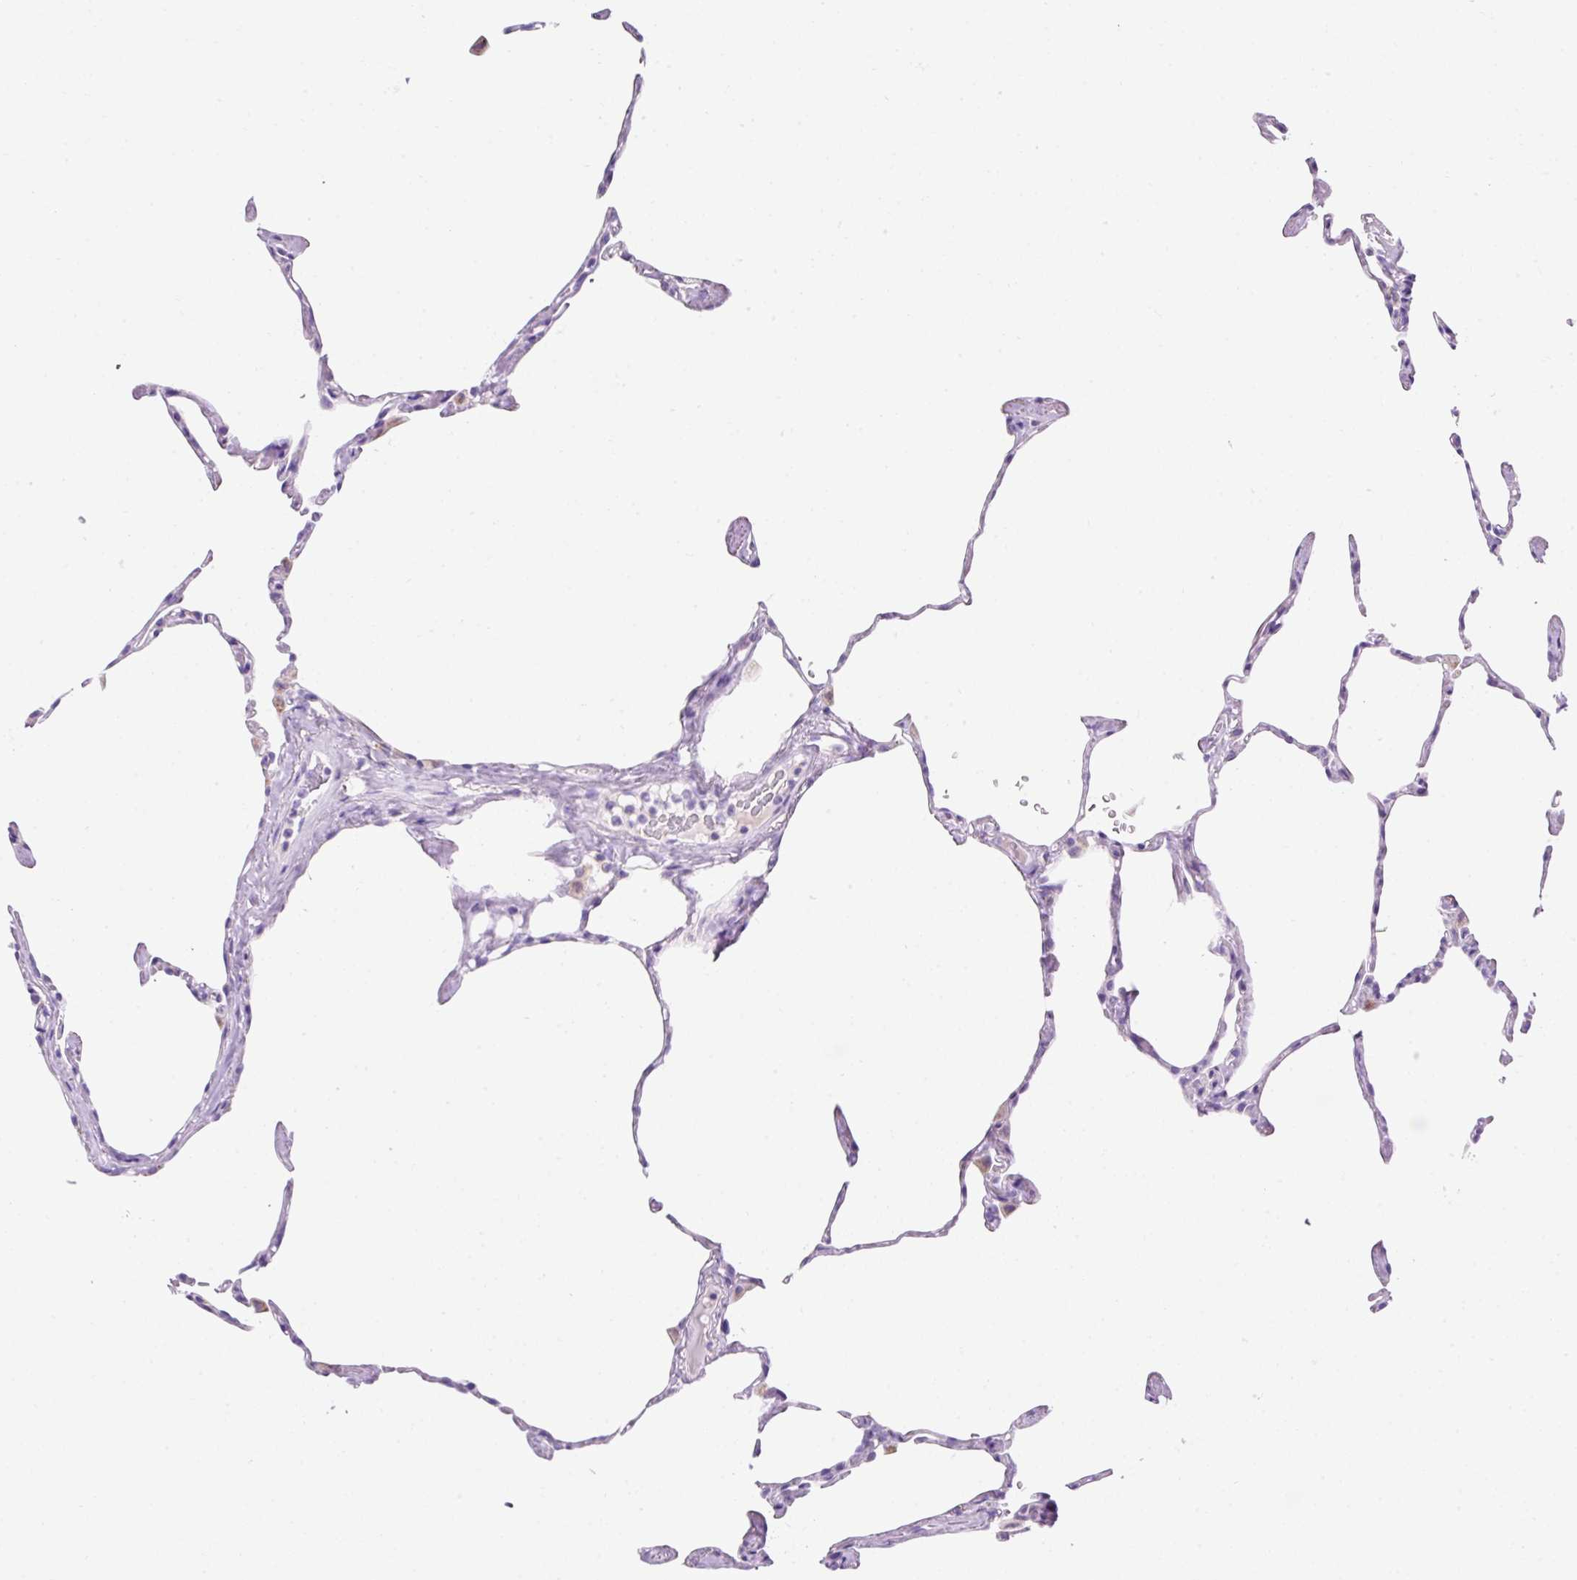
{"staining": {"intensity": "negative", "quantity": "none", "location": "none"}, "tissue": "lung", "cell_type": "Alveolar cells", "image_type": "normal", "snomed": [{"axis": "morphology", "description": "Normal tissue, NOS"}, {"axis": "topography", "description": "Lung"}], "caption": "Immunohistochemical staining of normal human lung exhibits no significant expression in alveolar cells.", "gene": "PLPP2", "patient": {"sex": "male", "age": 65}}